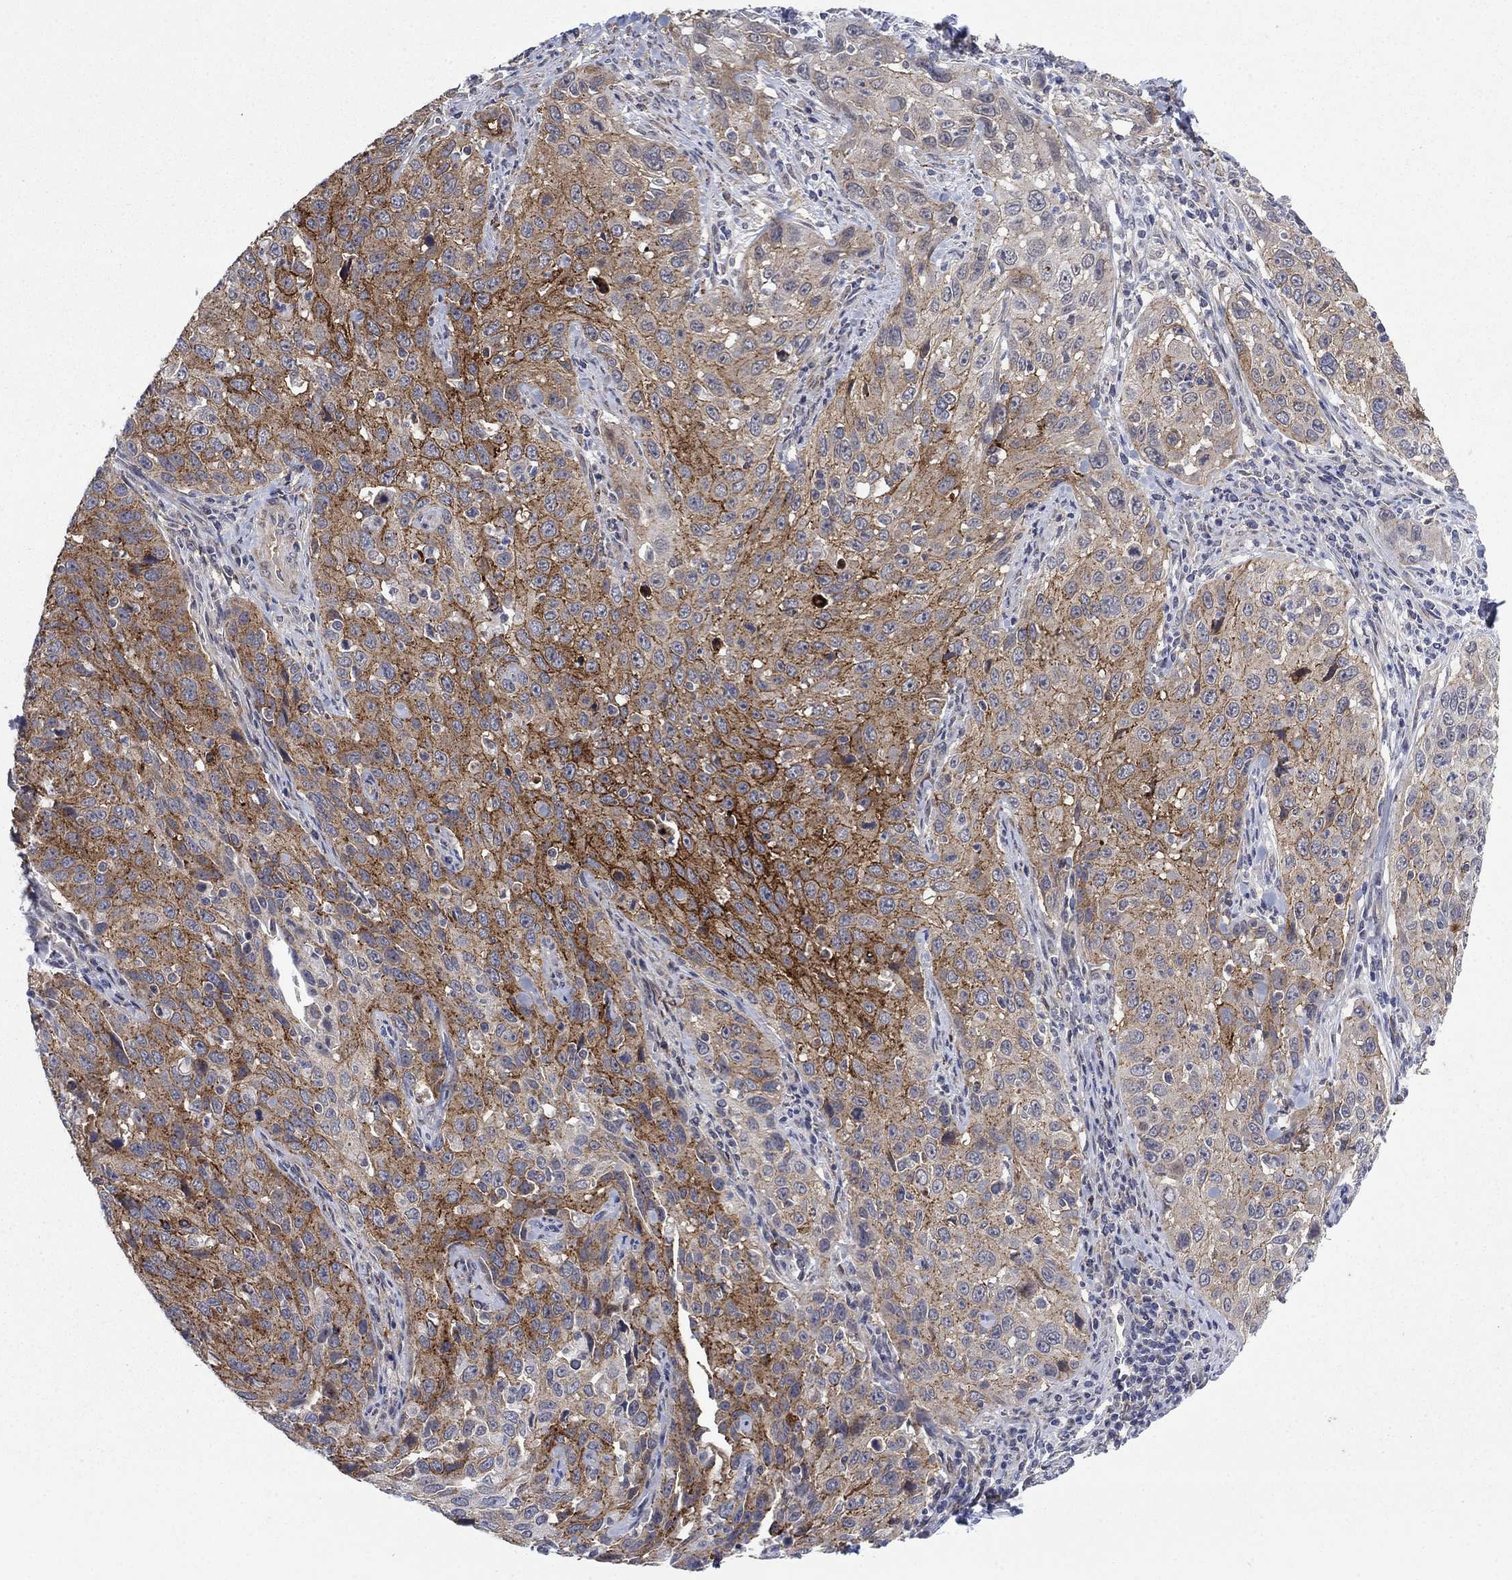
{"staining": {"intensity": "strong", "quantity": "25%-75%", "location": "cytoplasmic/membranous"}, "tissue": "cervical cancer", "cell_type": "Tumor cells", "image_type": "cancer", "snomed": [{"axis": "morphology", "description": "Squamous cell carcinoma, NOS"}, {"axis": "topography", "description": "Cervix"}], "caption": "The micrograph displays staining of squamous cell carcinoma (cervical), revealing strong cytoplasmic/membranous protein positivity (brown color) within tumor cells.", "gene": "SDC1", "patient": {"sex": "female", "age": 26}}